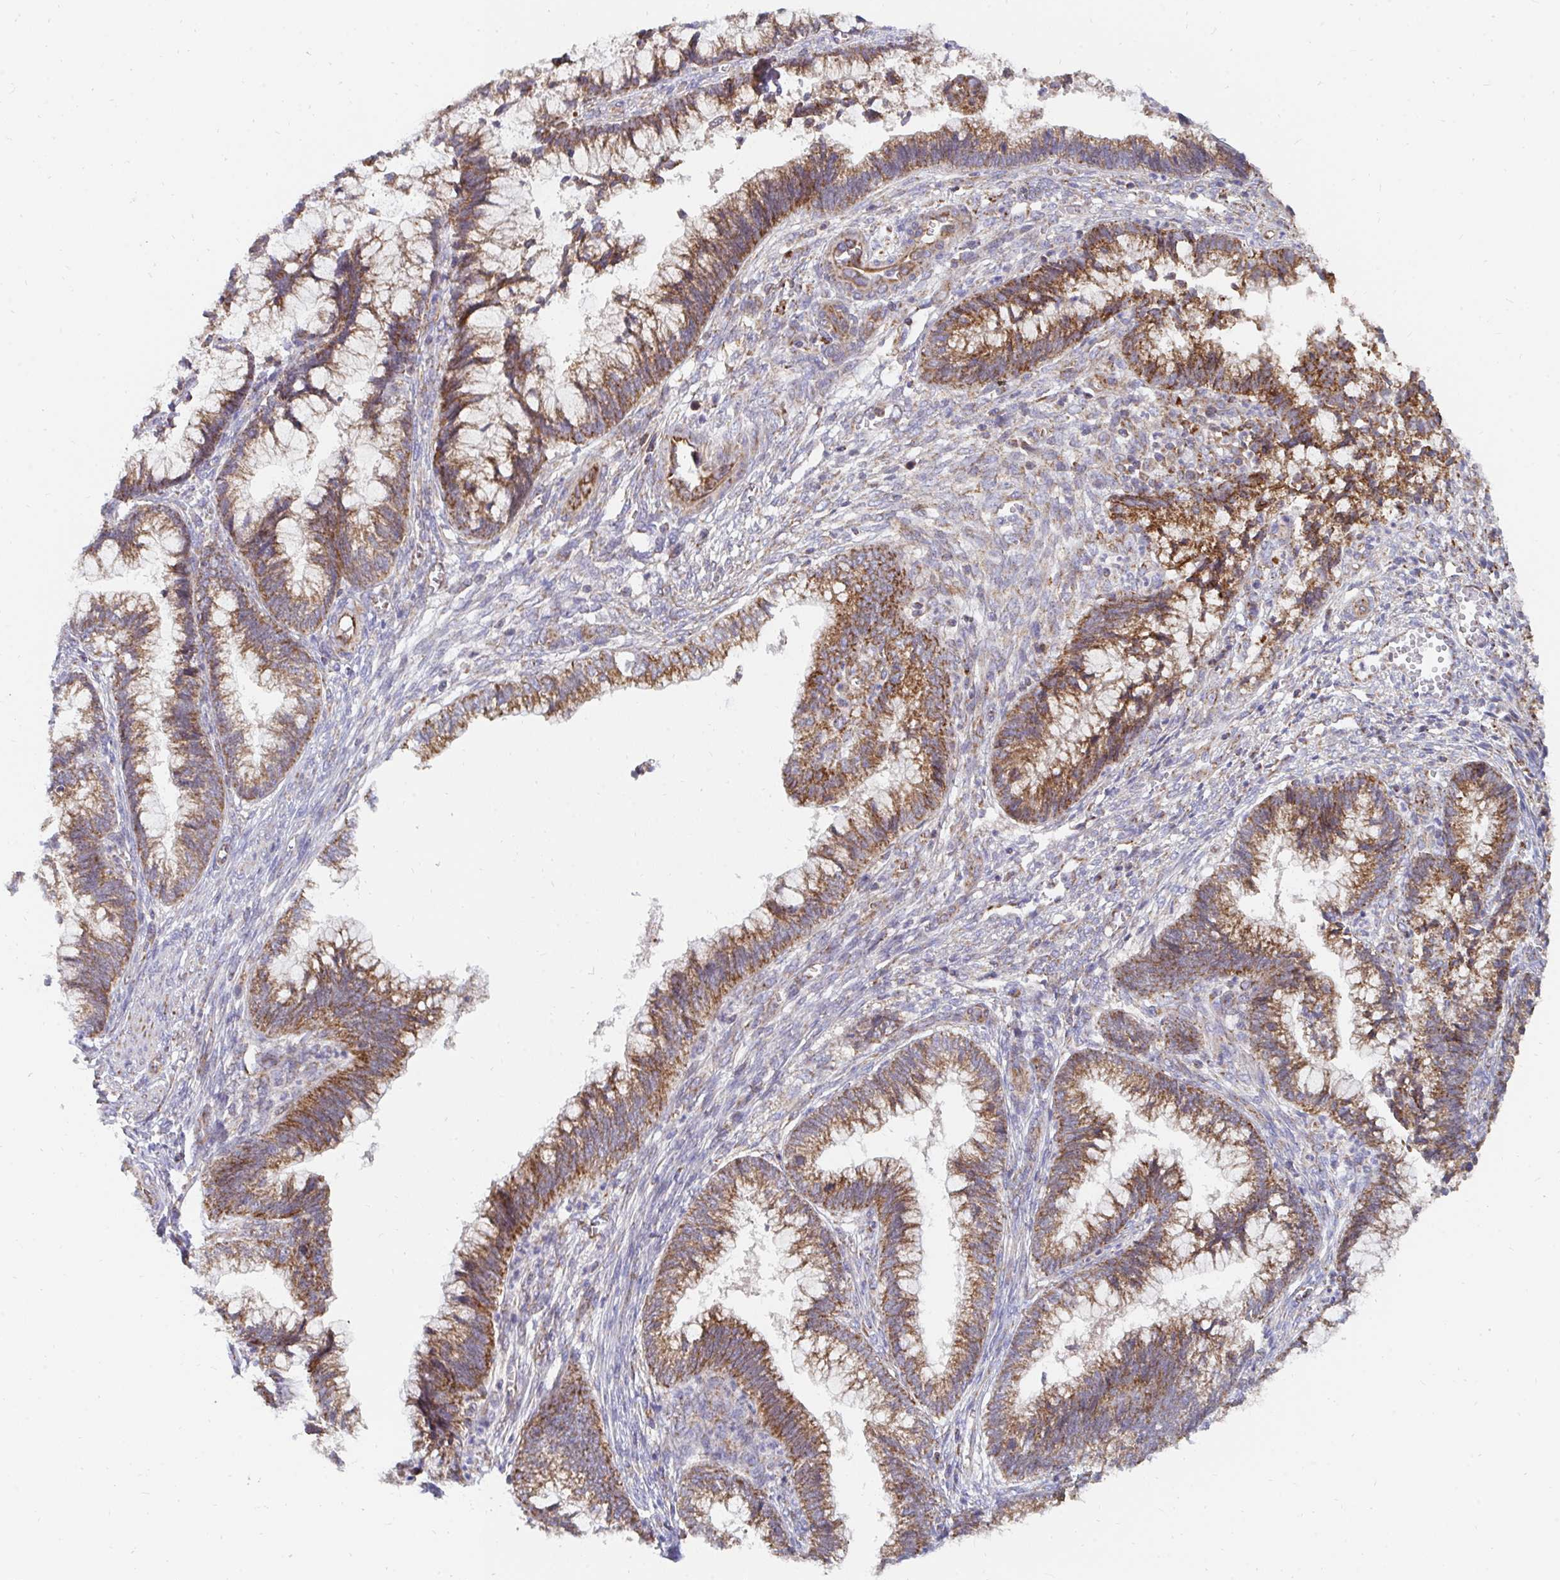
{"staining": {"intensity": "moderate", "quantity": ">75%", "location": "cytoplasmic/membranous"}, "tissue": "cervical cancer", "cell_type": "Tumor cells", "image_type": "cancer", "snomed": [{"axis": "morphology", "description": "Adenocarcinoma, NOS"}, {"axis": "topography", "description": "Cervix"}], "caption": "A medium amount of moderate cytoplasmic/membranous staining is appreciated in about >75% of tumor cells in cervical cancer (adenocarcinoma) tissue.", "gene": "PC", "patient": {"sex": "female", "age": 44}}